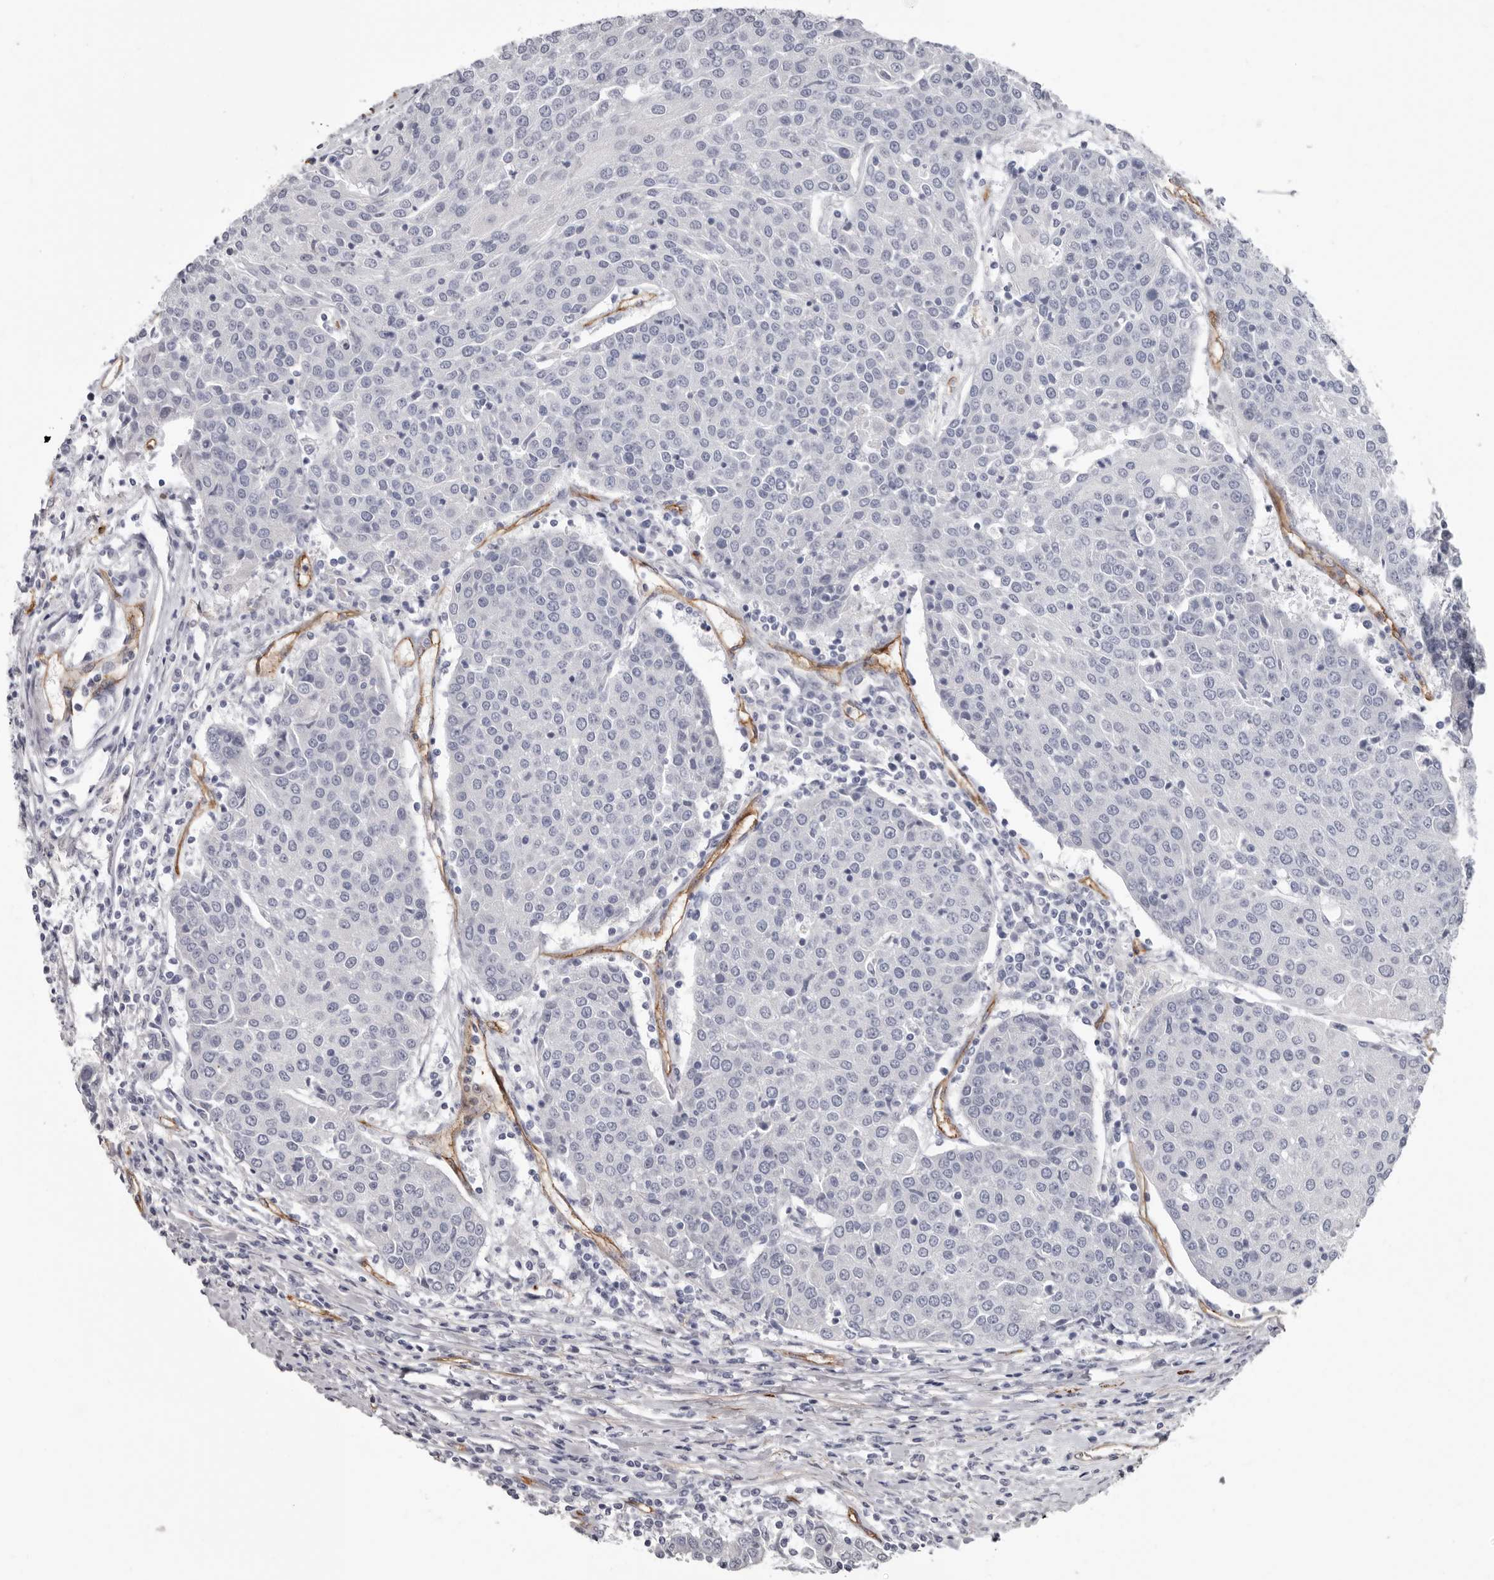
{"staining": {"intensity": "negative", "quantity": "none", "location": "none"}, "tissue": "urothelial cancer", "cell_type": "Tumor cells", "image_type": "cancer", "snomed": [{"axis": "morphology", "description": "Urothelial carcinoma, High grade"}, {"axis": "topography", "description": "Urinary bladder"}], "caption": "Tumor cells show no significant protein expression in high-grade urothelial carcinoma.", "gene": "ADGRL4", "patient": {"sex": "female", "age": 85}}